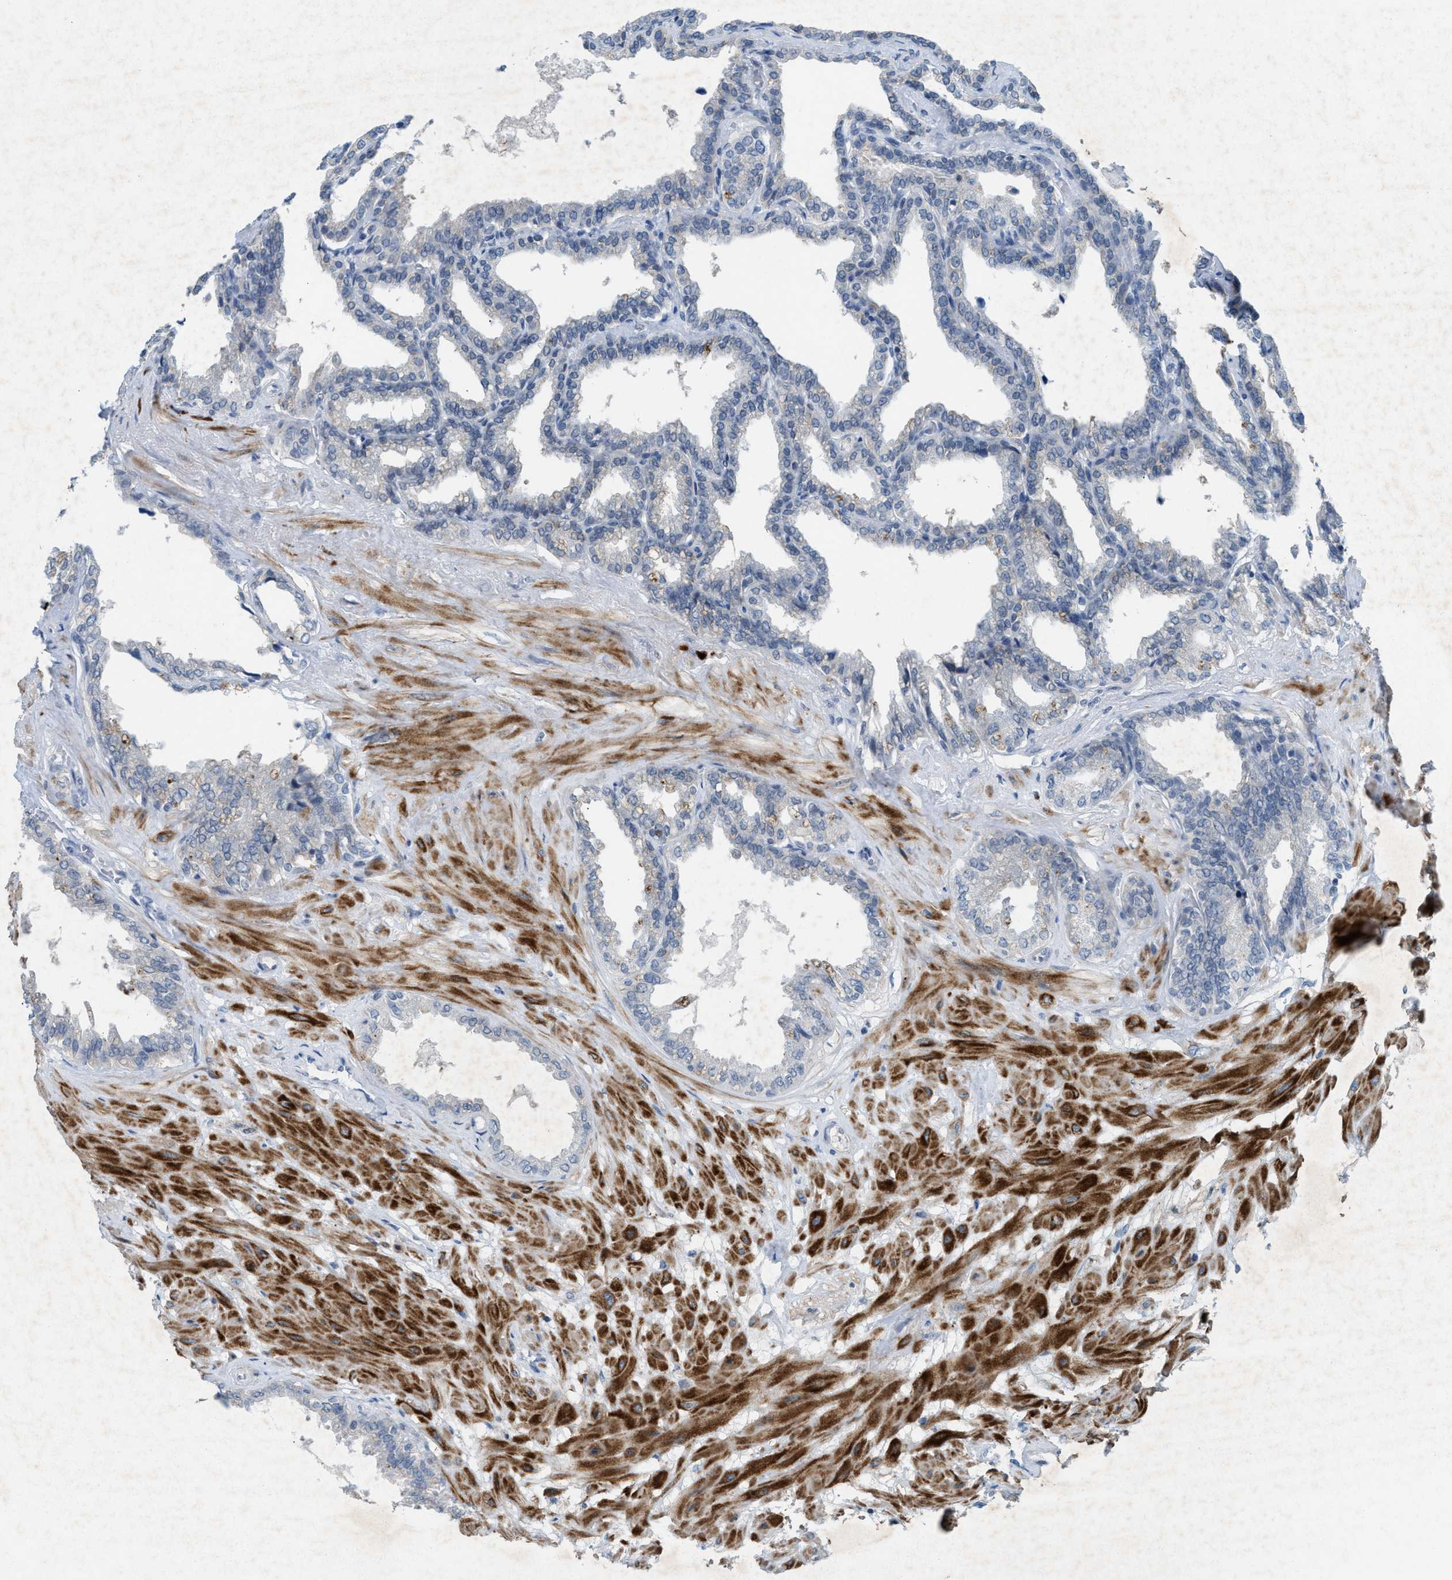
{"staining": {"intensity": "moderate", "quantity": "<25%", "location": "cytoplasmic/membranous"}, "tissue": "seminal vesicle", "cell_type": "Glandular cells", "image_type": "normal", "snomed": [{"axis": "morphology", "description": "Normal tissue, NOS"}, {"axis": "topography", "description": "Seminal veicle"}], "caption": "The micrograph displays staining of unremarkable seminal vesicle, revealing moderate cytoplasmic/membranous protein positivity (brown color) within glandular cells.", "gene": "SLC5A5", "patient": {"sex": "male", "age": 46}}